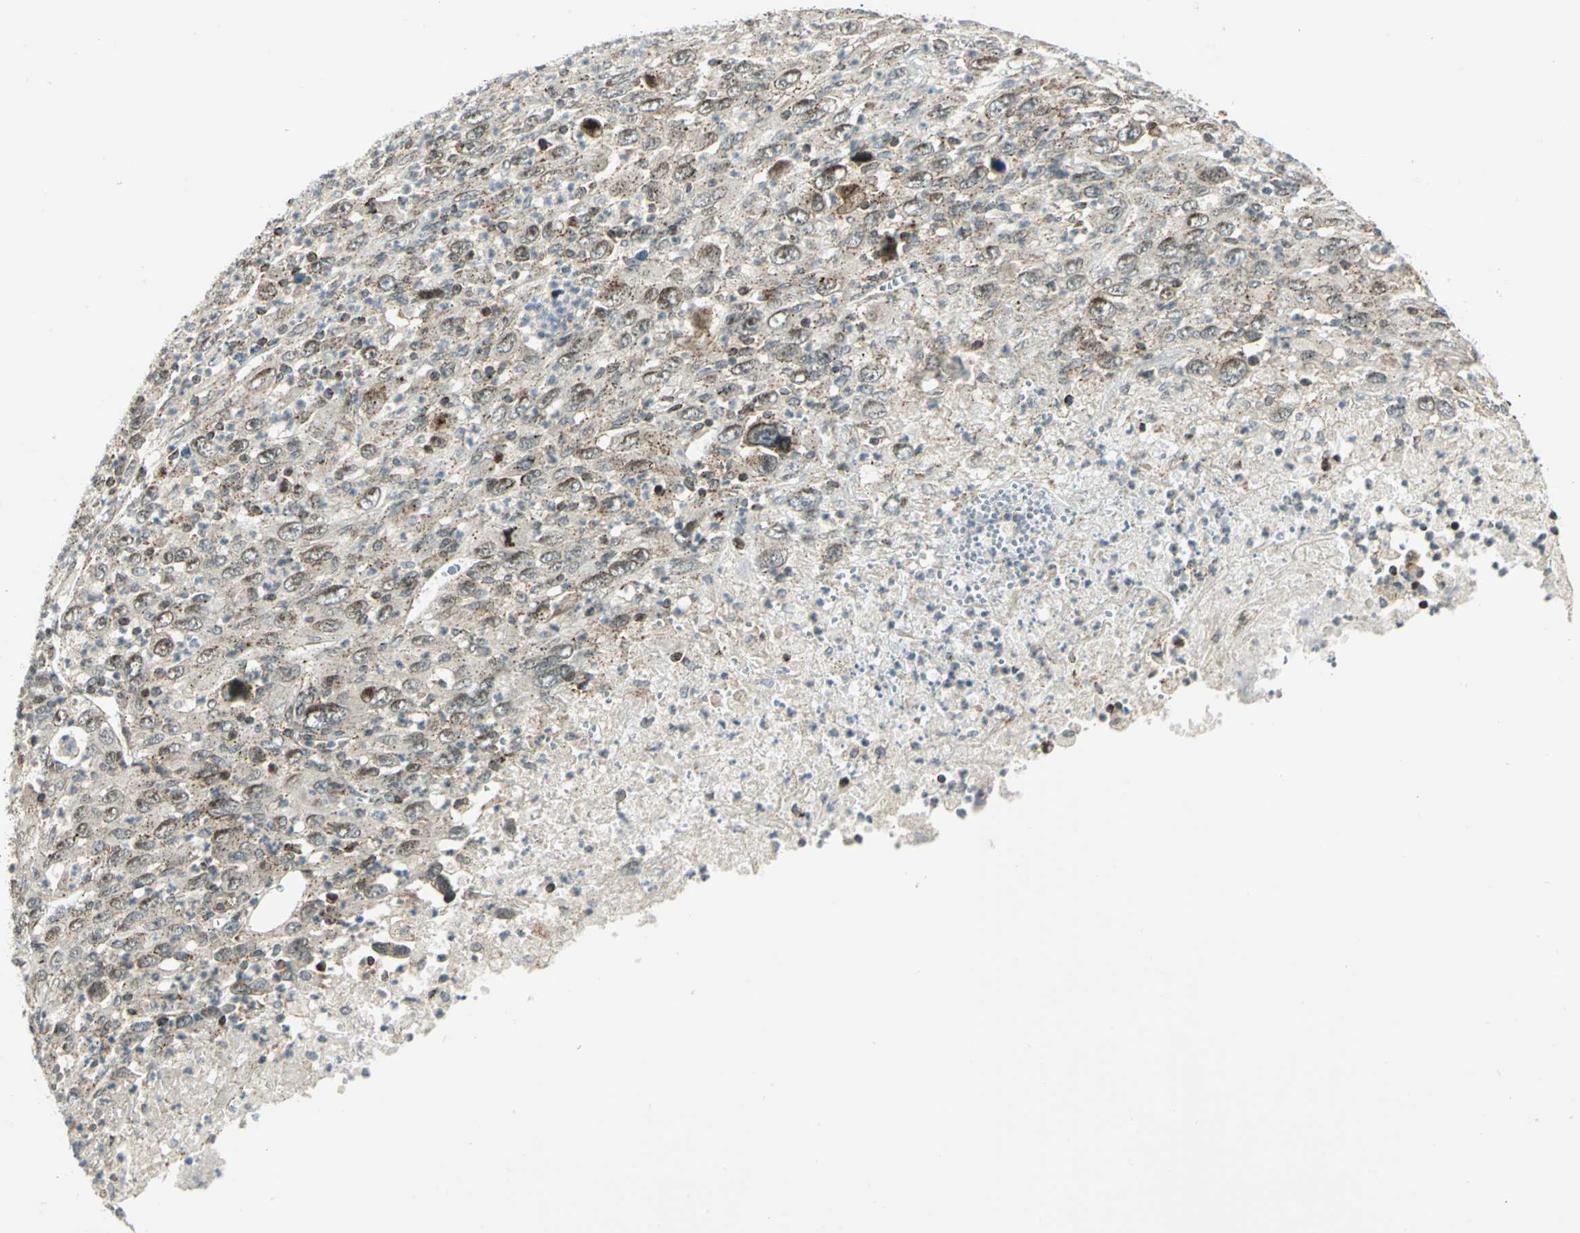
{"staining": {"intensity": "weak", "quantity": ">75%", "location": "cytoplasmic/membranous"}, "tissue": "melanoma", "cell_type": "Tumor cells", "image_type": "cancer", "snomed": [{"axis": "morphology", "description": "Malignant melanoma, Metastatic site"}, {"axis": "topography", "description": "Skin"}], "caption": "About >75% of tumor cells in malignant melanoma (metastatic site) reveal weak cytoplasmic/membranous protein expression as visualized by brown immunohistochemical staining.", "gene": "ATP6V1A", "patient": {"sex": "female", "age": 56}}